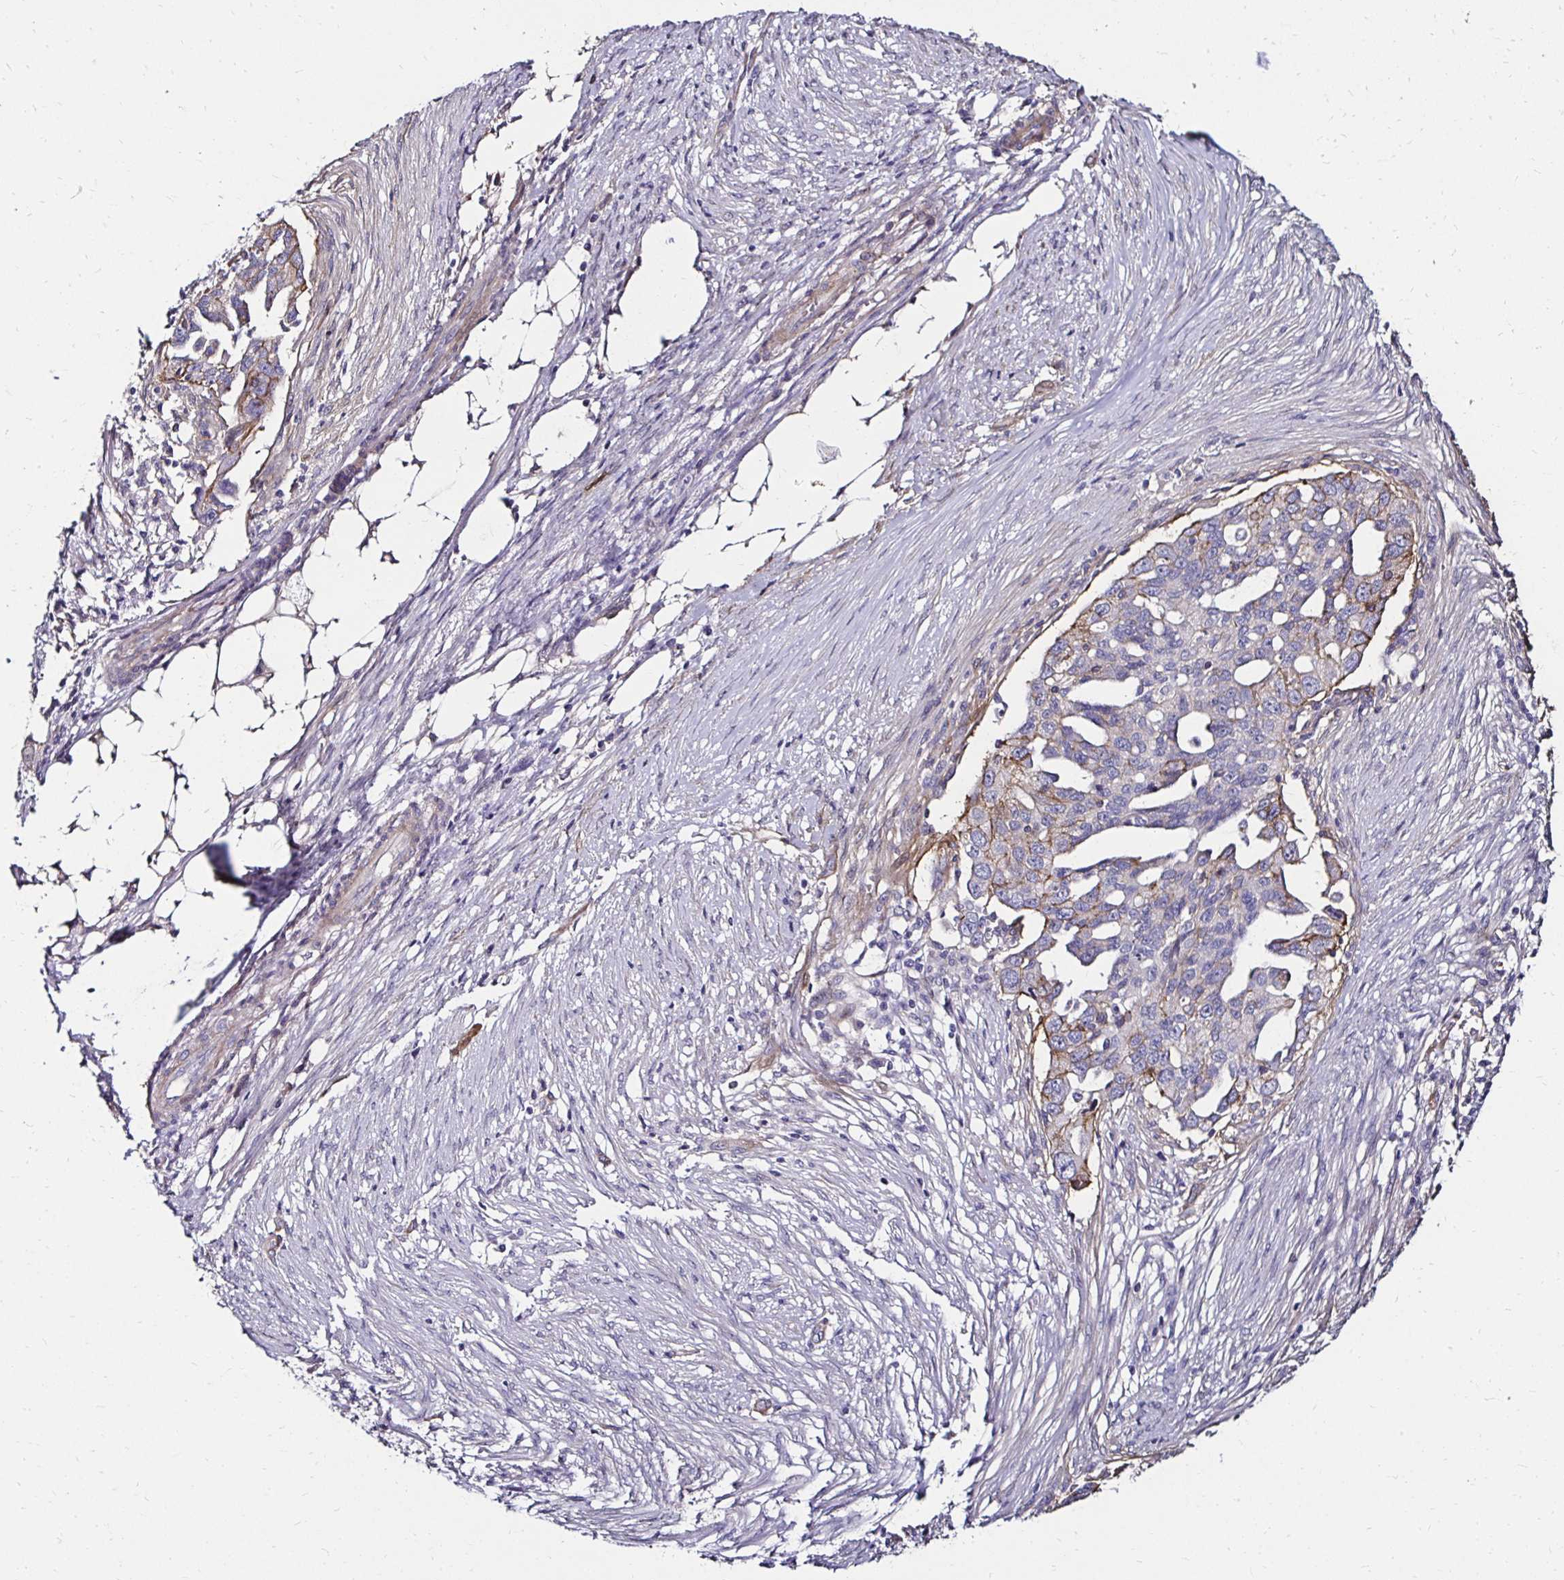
{"staining": {"intensity": "negative", "quantity": "none", "location": "none"}, "tissue": "ovarian cancer", "cell_type": "Tumor cells", "image_type": "cancer", "snomed": [{"axis": "morphology", "description": "Carcinoma, endometroid"}, {"axis": "morphology", "description": "Cystadenocarcinoma, serous, NOS"}, {"axis": "topography", "description": "Ovary"}], "caption": "High magnification brightfield microscopy of ovarian endometroid carcinoma stained with DAB (3,3'-diaminobenzidine) (brown) and counterstained with hematoxylin (blue): tumor cells show no significant positivity.", "gene": "ITGB1", "patient": {"sex": "female", "age": 45}}